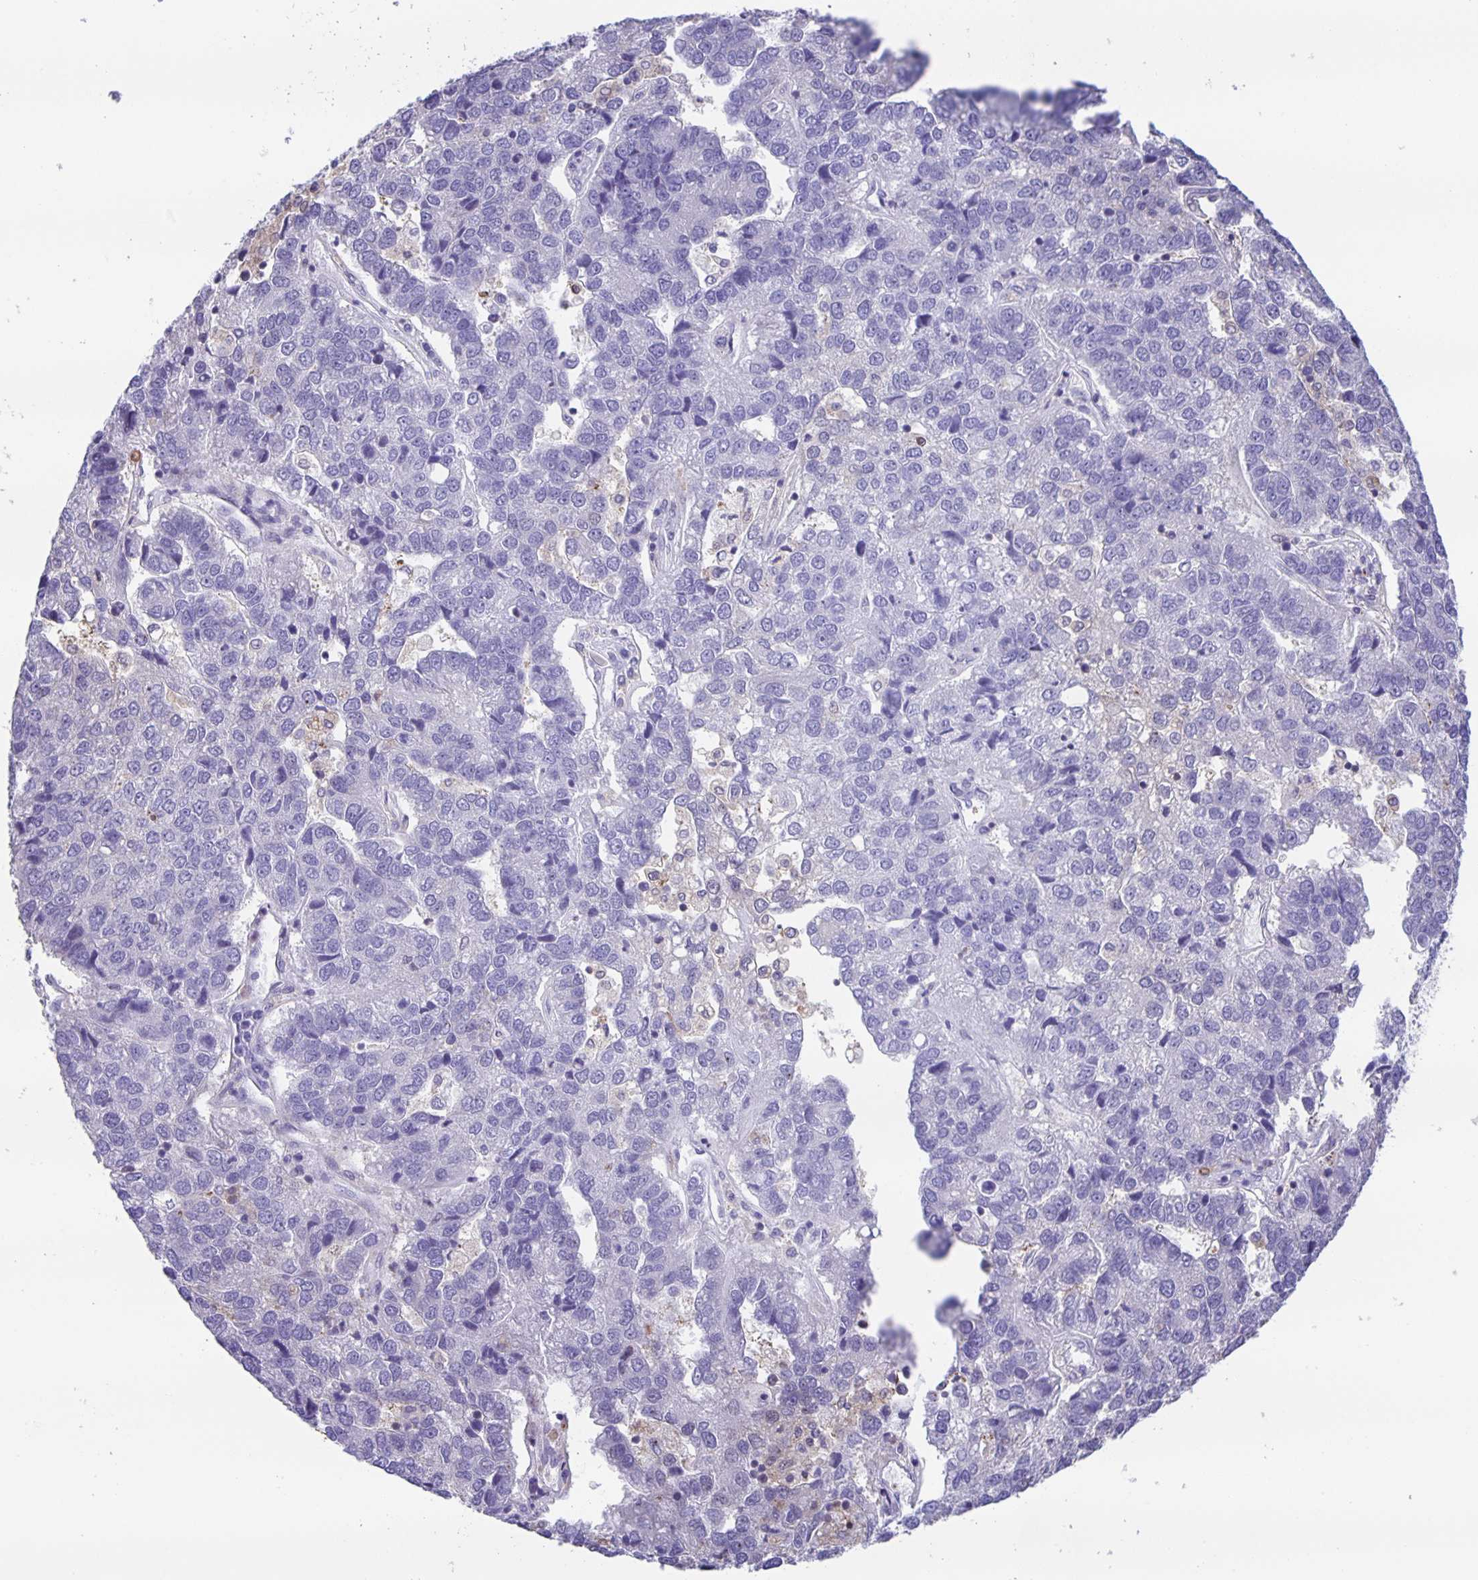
{"staining": {"intensity": "negative", "quantity": "none", "location": "none"}, "tissue": "pancreatic cancer", "cell_type": "Tumor cells", "image_type": "cancer", "snomed": [{"axis": "morphology", "description": "Adenocarcinoma, NOS"}, {"axis": "topography", "description": "Pancreas"}], "caption": "Tumor cells show no significant expression in pancreatic cancer (adenocarcinoma).", "gene": "MARCHF6", "patient": {"sex": "female", "age": 61}}